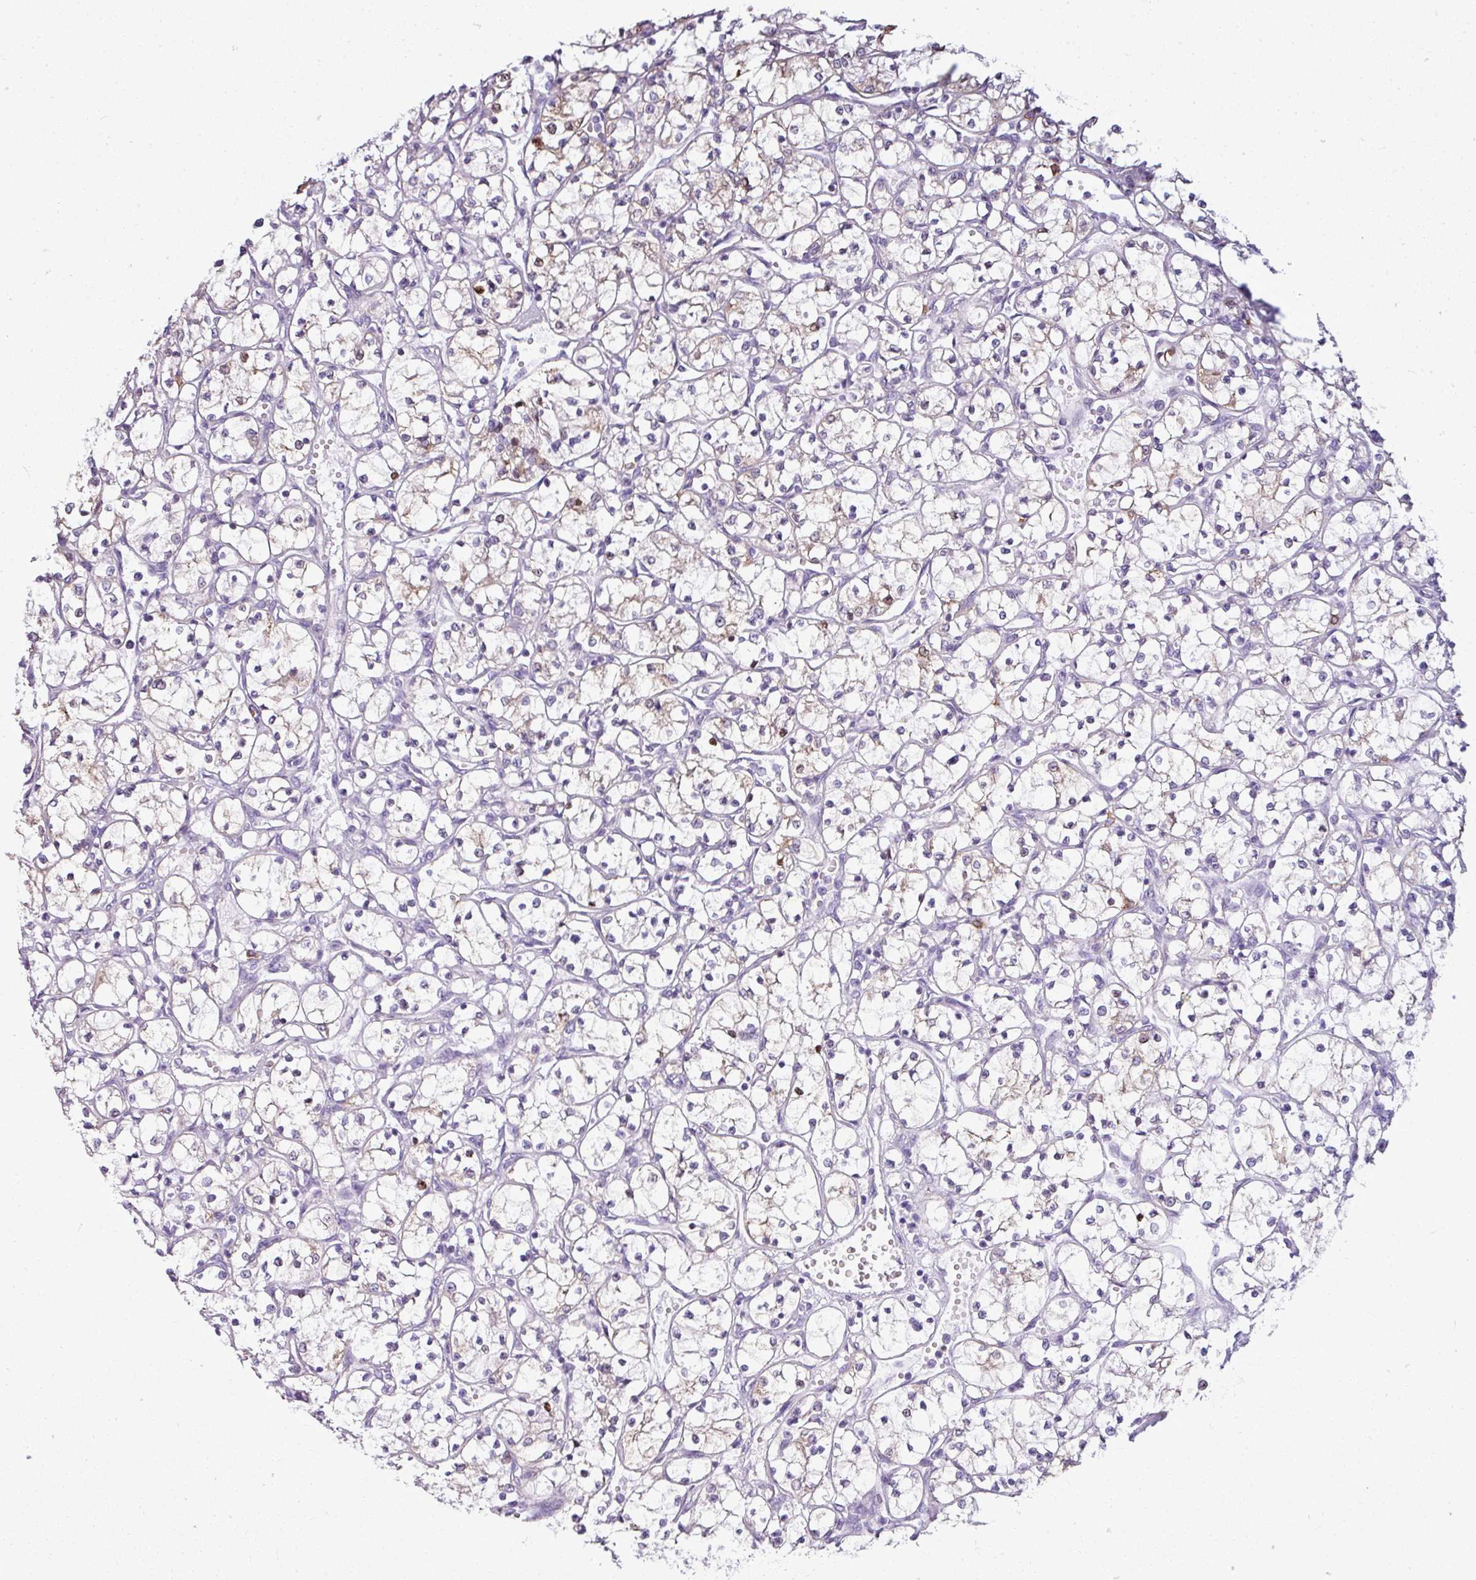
{"staining": {"intensity": "weak", "quantity": "<25%", "location": "cytoplasmic/membranous"}, "tissue": "renal cancer", "cell_type": "Tumor cells", "image_type": "cancer", "snomed": [{"axis": "morphology", "description": "Adenocarcinoma, NOS"}, {"axis": "topography", "description": "Kidney"}], "caption": "High magnification brightfield microscopy of adenocarcinoma (renal) stained with DAB (3,3'-diaminobenzidine) (brown) and counterstained with hematoxylin (blue): tumor cells show no significant expression.", "gene": "STAT5A", "patient": {"sex": "female", "age": 69}}